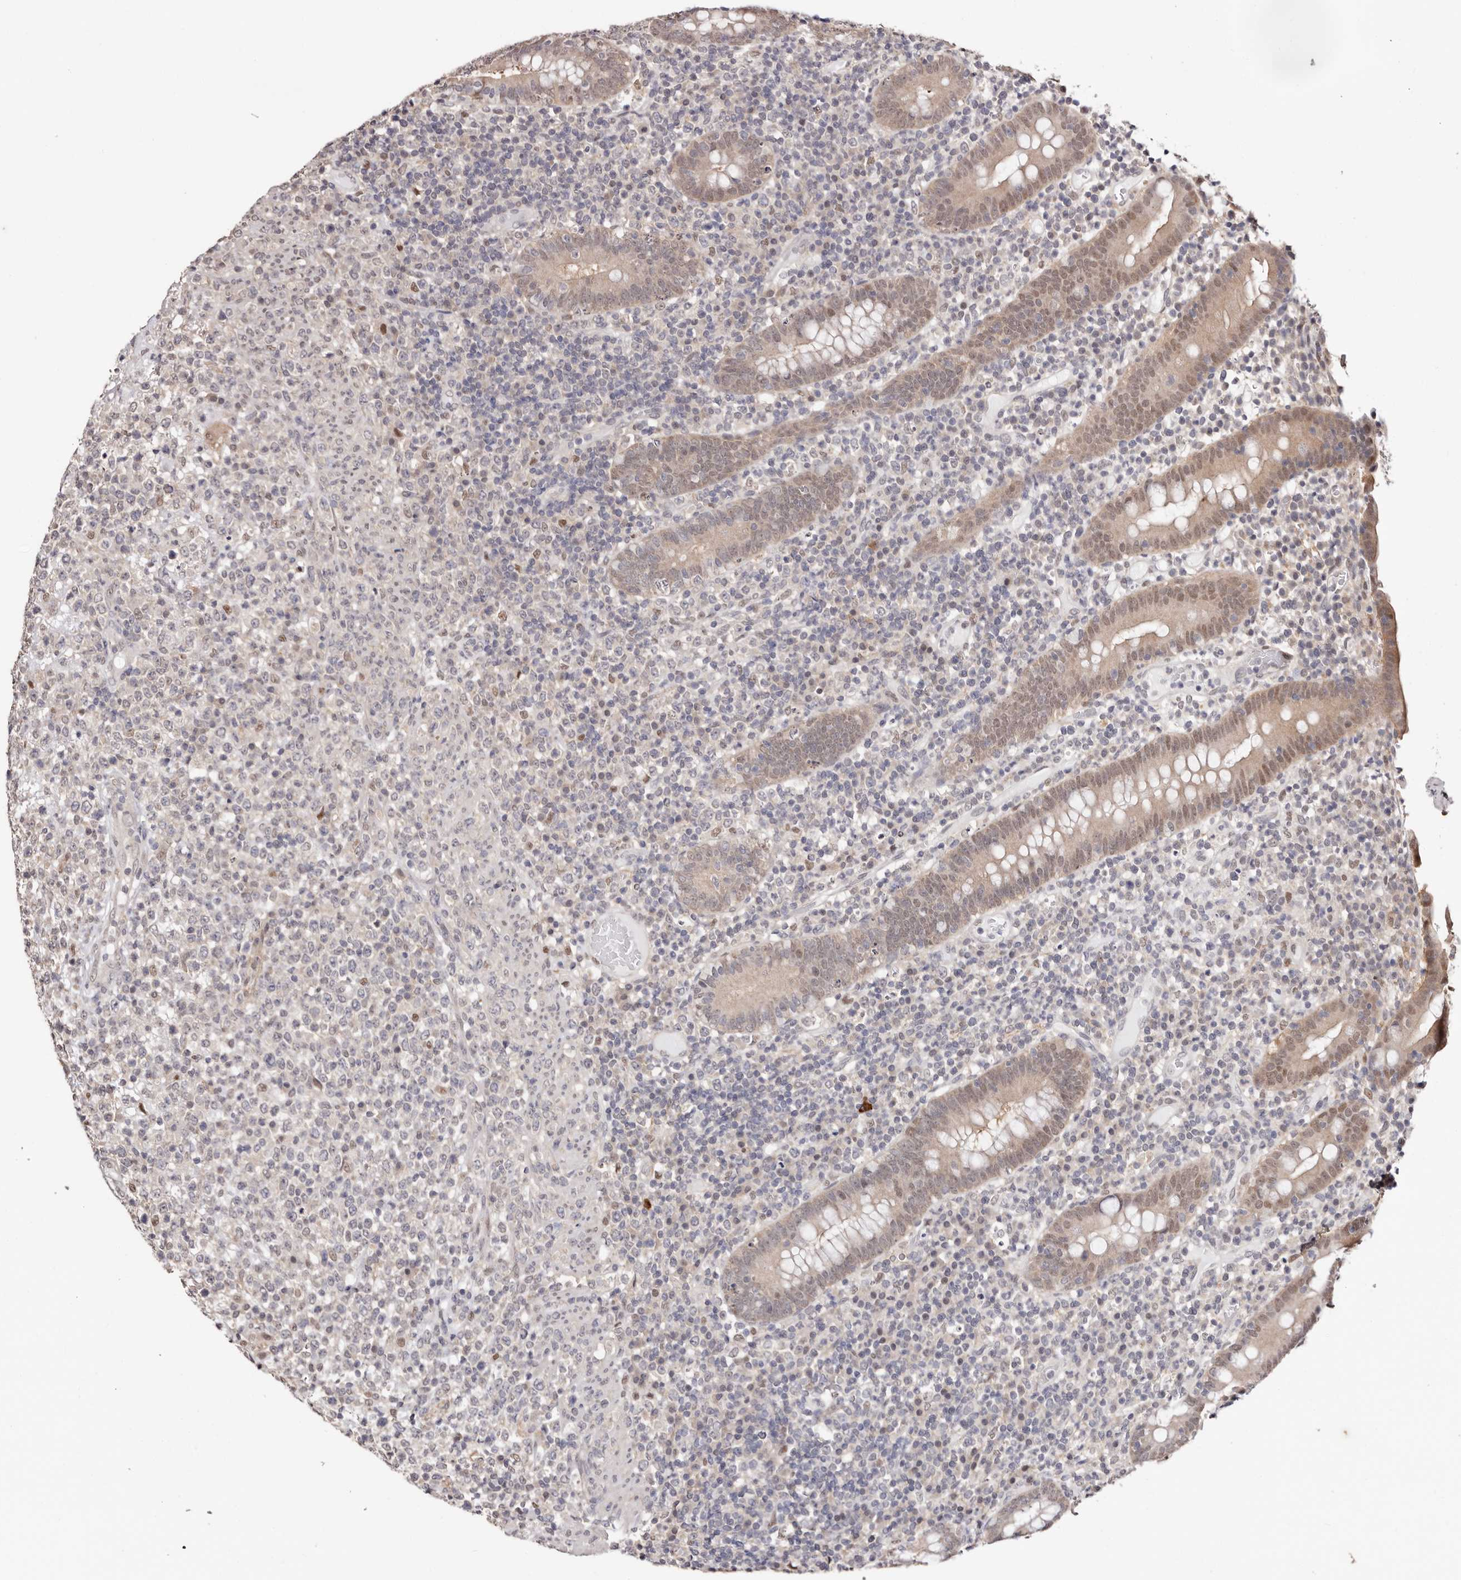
{"staining": {"intensity": "weak", "quantity": "<25%", "location": "nuclear"}, "tissue": "lymphoma", "cell_type": "Tumor cells", "image_type": "cancer", "snomed": [{"axis": "morphology", "description": "Malignant lymphoma, non-Hodgkin's type, High grade"}, {"axis": "topography", "description": "Colon"}], "caption": "Immunohistochemistry (IHC) histopathology image of neoplastic tissue: high-grade malignant lymphoma, non-Hodgkin's type stained with DAB (3,3'-diaminobenzidine) demonstrates no significant protein staining in tumor cells.", "gene": "TYW3", "patient": {"sex": "female", "age": 53}}